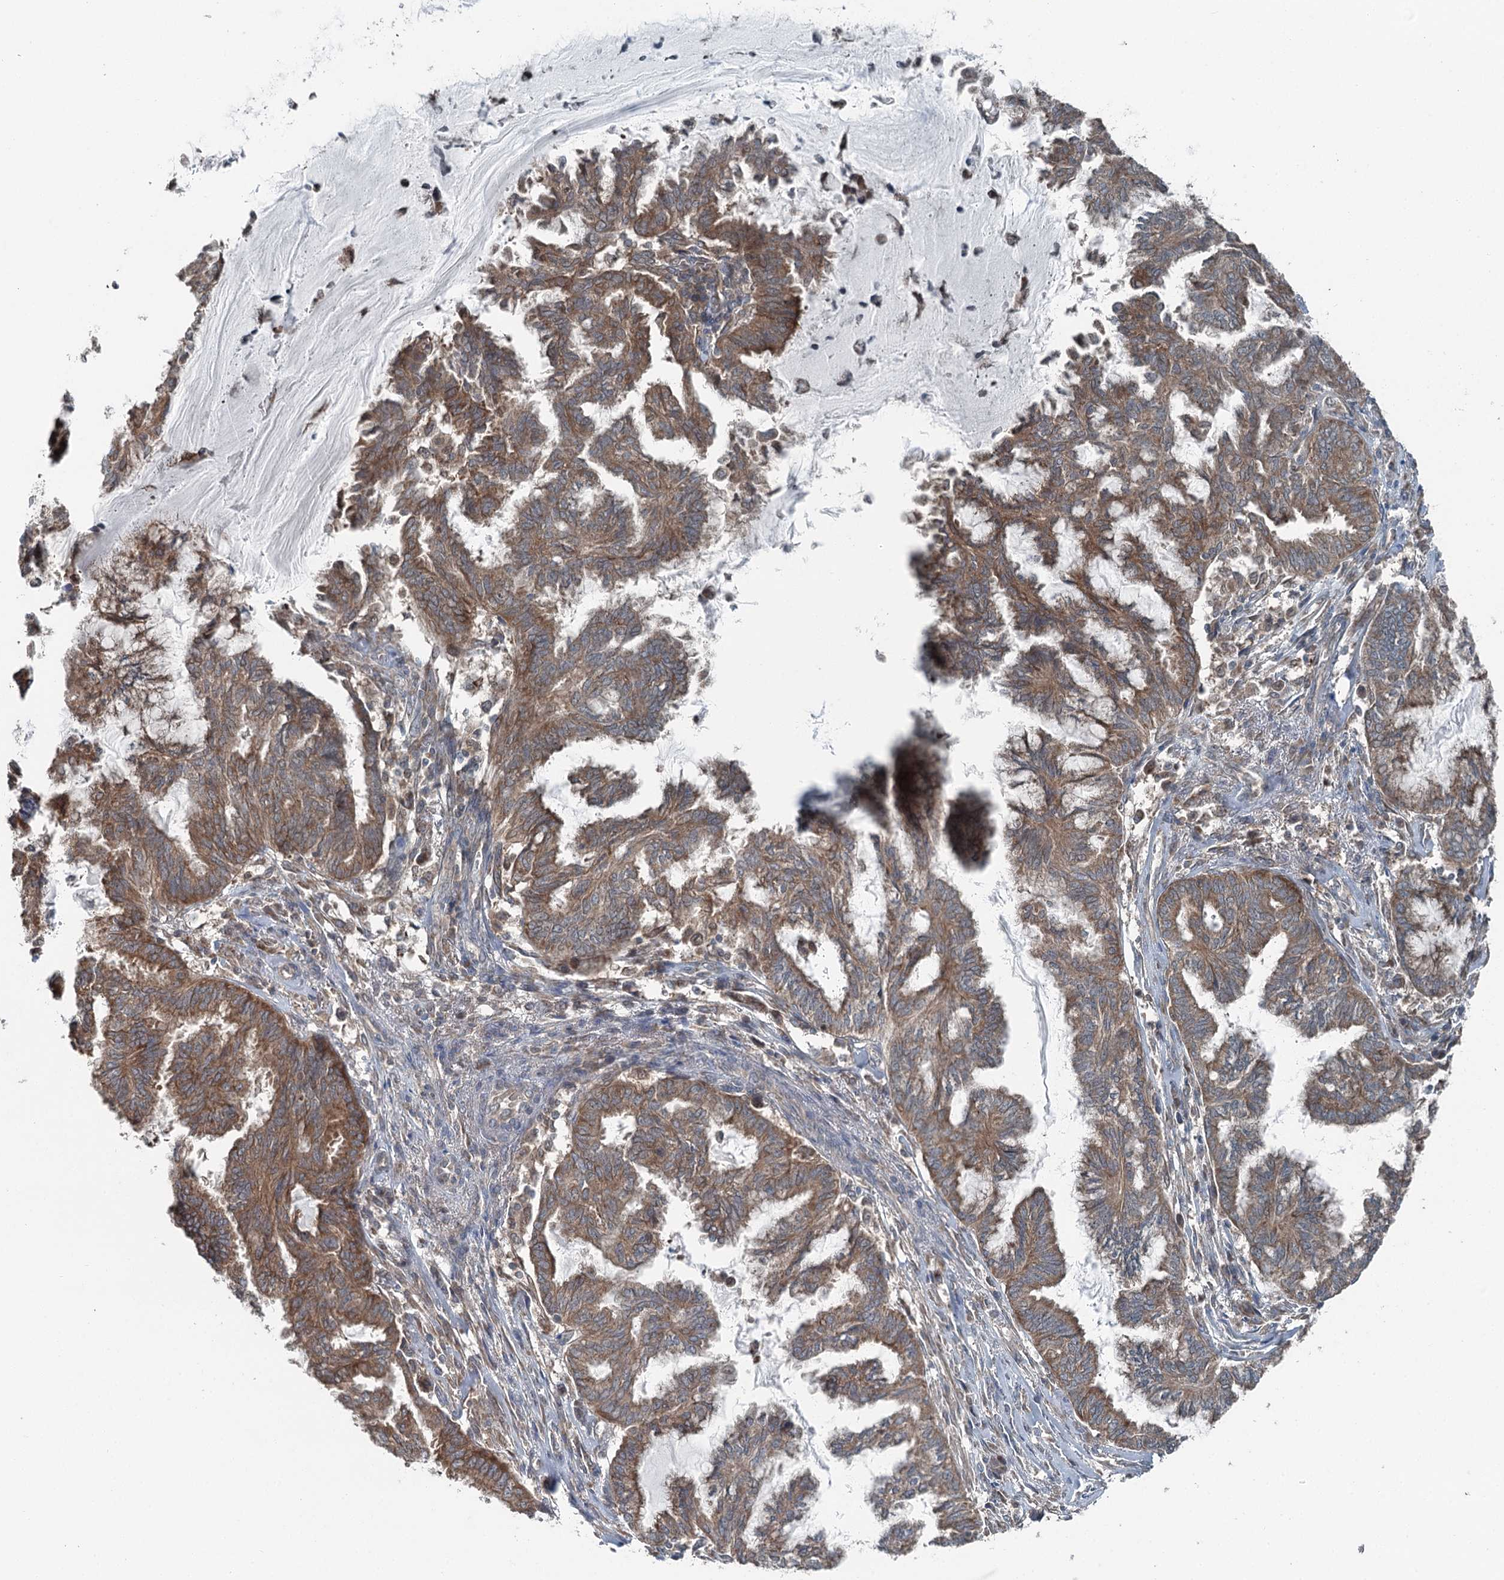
{"staining": {"intensity": "moderate", "quantity": ">75%", "location": "cytoplasmic/membranous"}, "tissue": "endometrial cancer", "cell_type": "Tumor cells", "image_type": "cancer", "snomed": [{"axis": "morphology", "description": "Adenocarcinoma, NOS"}, {"axis": "topography", "description": "Endometrium"}], "caption": "Endometrial cancer stained for a protein demonstrates moderate cytoplasmic/membranous positivity in tumor cells. The protein of interest is shown in brown color, while the nuclei are stained blue.", "gene": "WAPL", "patient": {"sex": "female", "age": 86}}